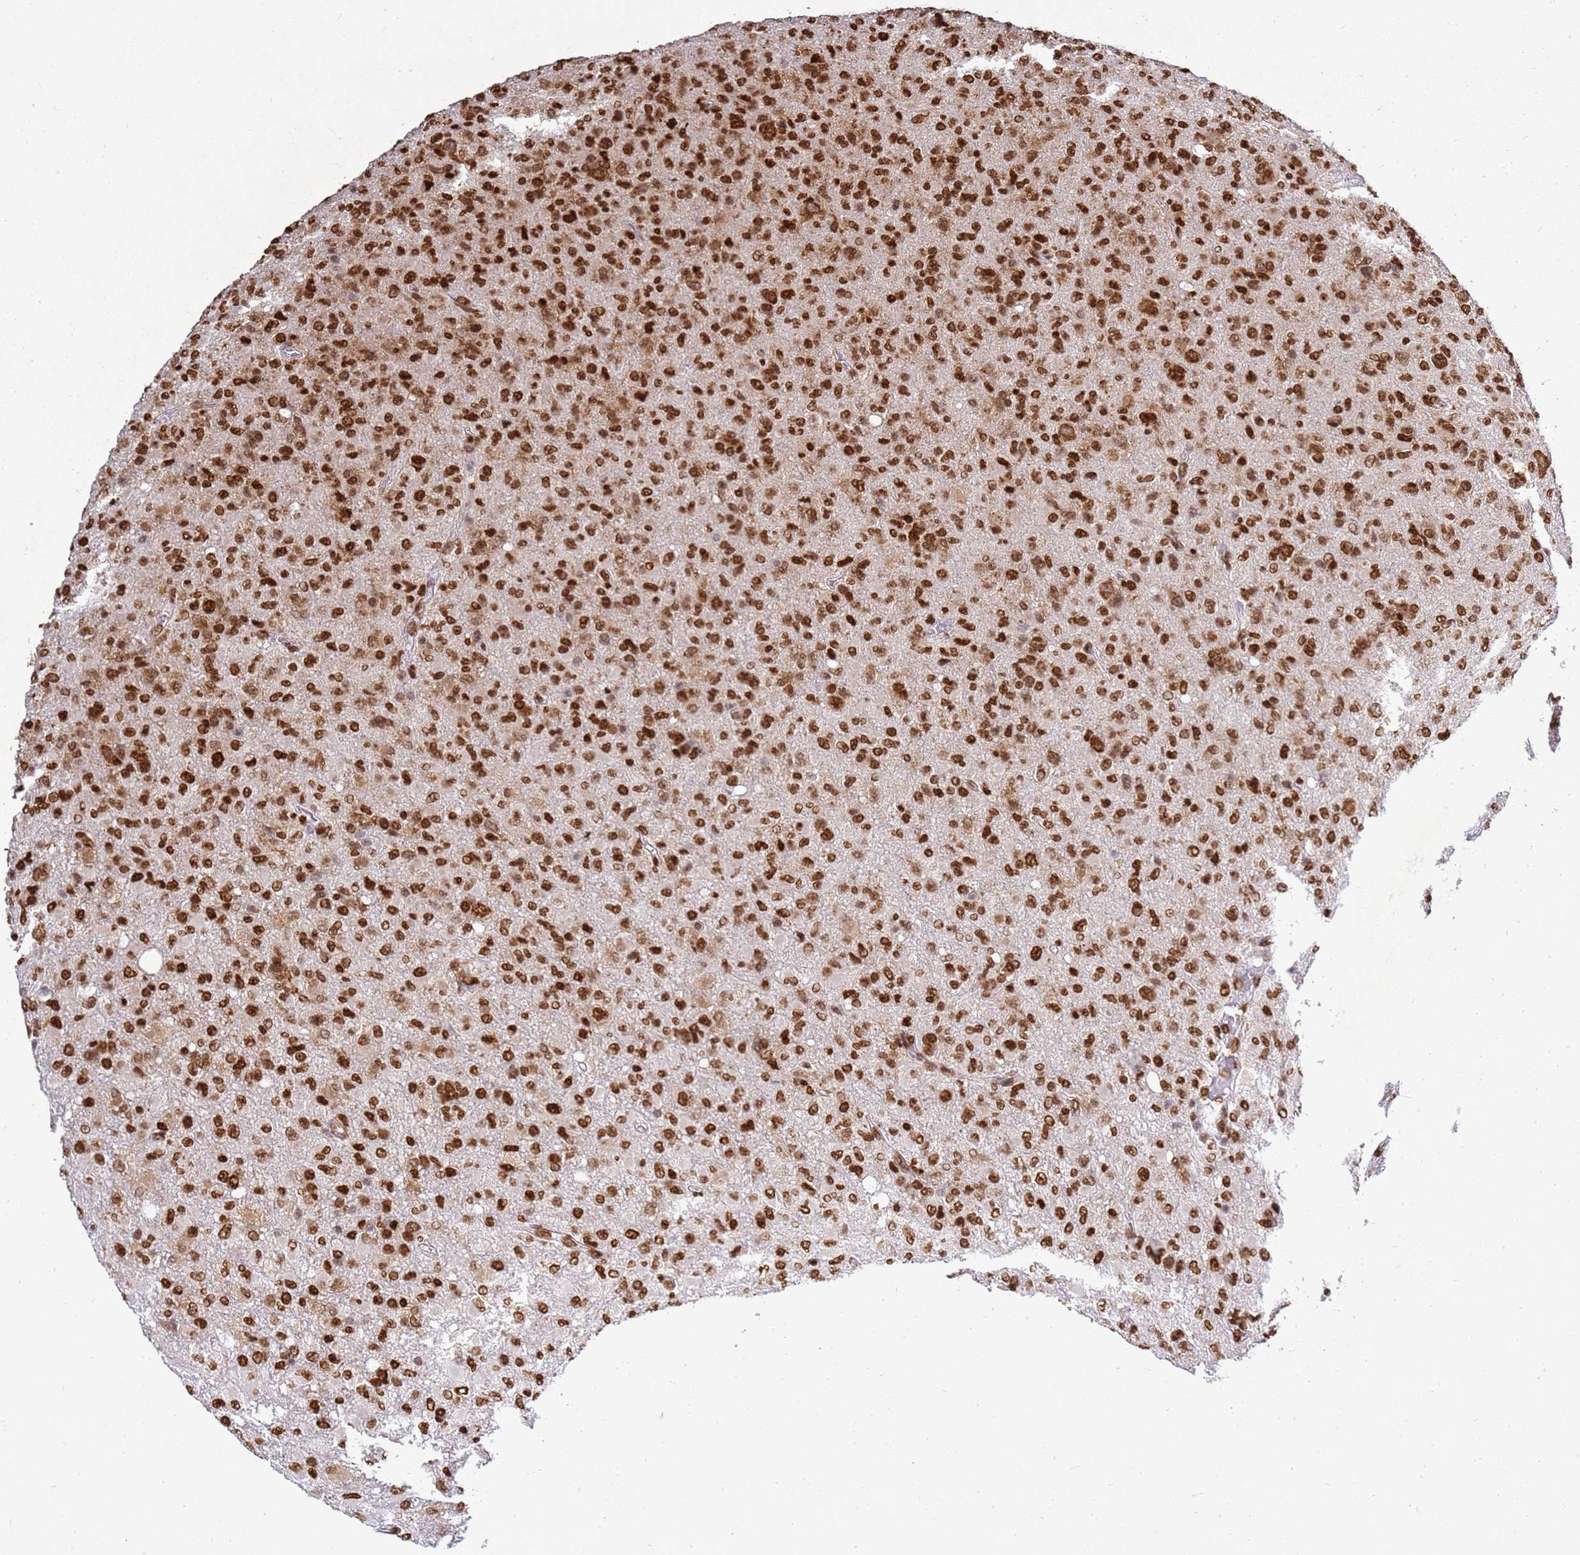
{"staining": {"intensity": "strong", "quantity": ">75%", "location": "nuclear"}, "tissue": "glioma", "cell_type": "Tumor cells", "image_type": "cancer", "snomed": [{"axis": "morphology", "description": "Glioma, malignant, High grade"}, {"axis": "topography", "description": "Brain"}], "caption": "Malignant glioma (high-grade) stained with a protein marker reveals strong staining in tumor cells.", "gene": "APEX1", "patient": {"sex": "female", "age": 57}}